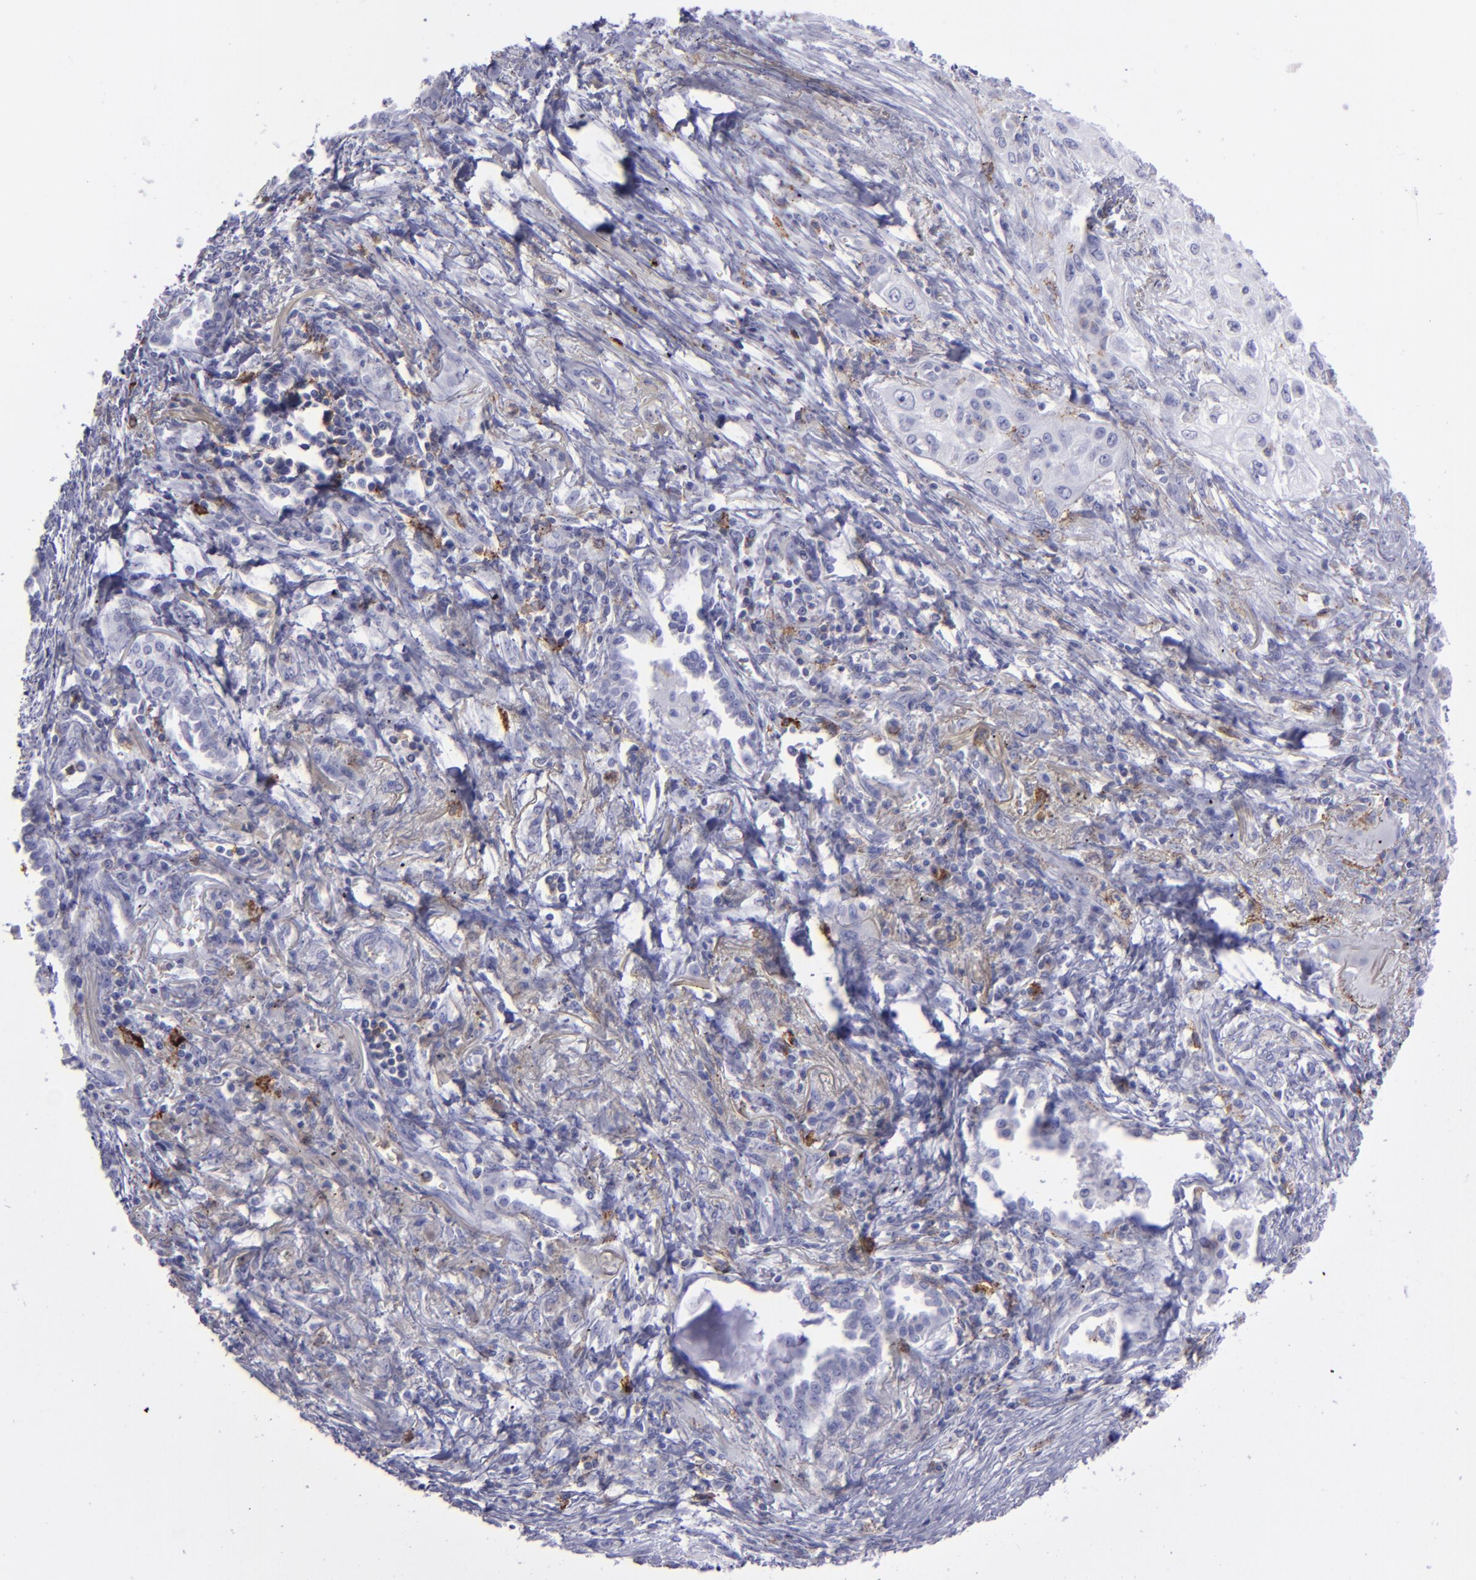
{"staining": {"intensity": "negative", "quantity": "none", "location": "none"}, "tissue": "lung cancer", "cell_type": "Tumor cells", "image_type": "cancer", "snomed": [{"axis": "morphology", "description": "Squamous cell carcinoma, NOS"}, {"axis": "topography", "description": "Lung"}], "caption": "IHC of human lung cancer displays no expression in tumor cells.", "gene": "SELPLG", "patient": {"sex": "male", "age": 71}}